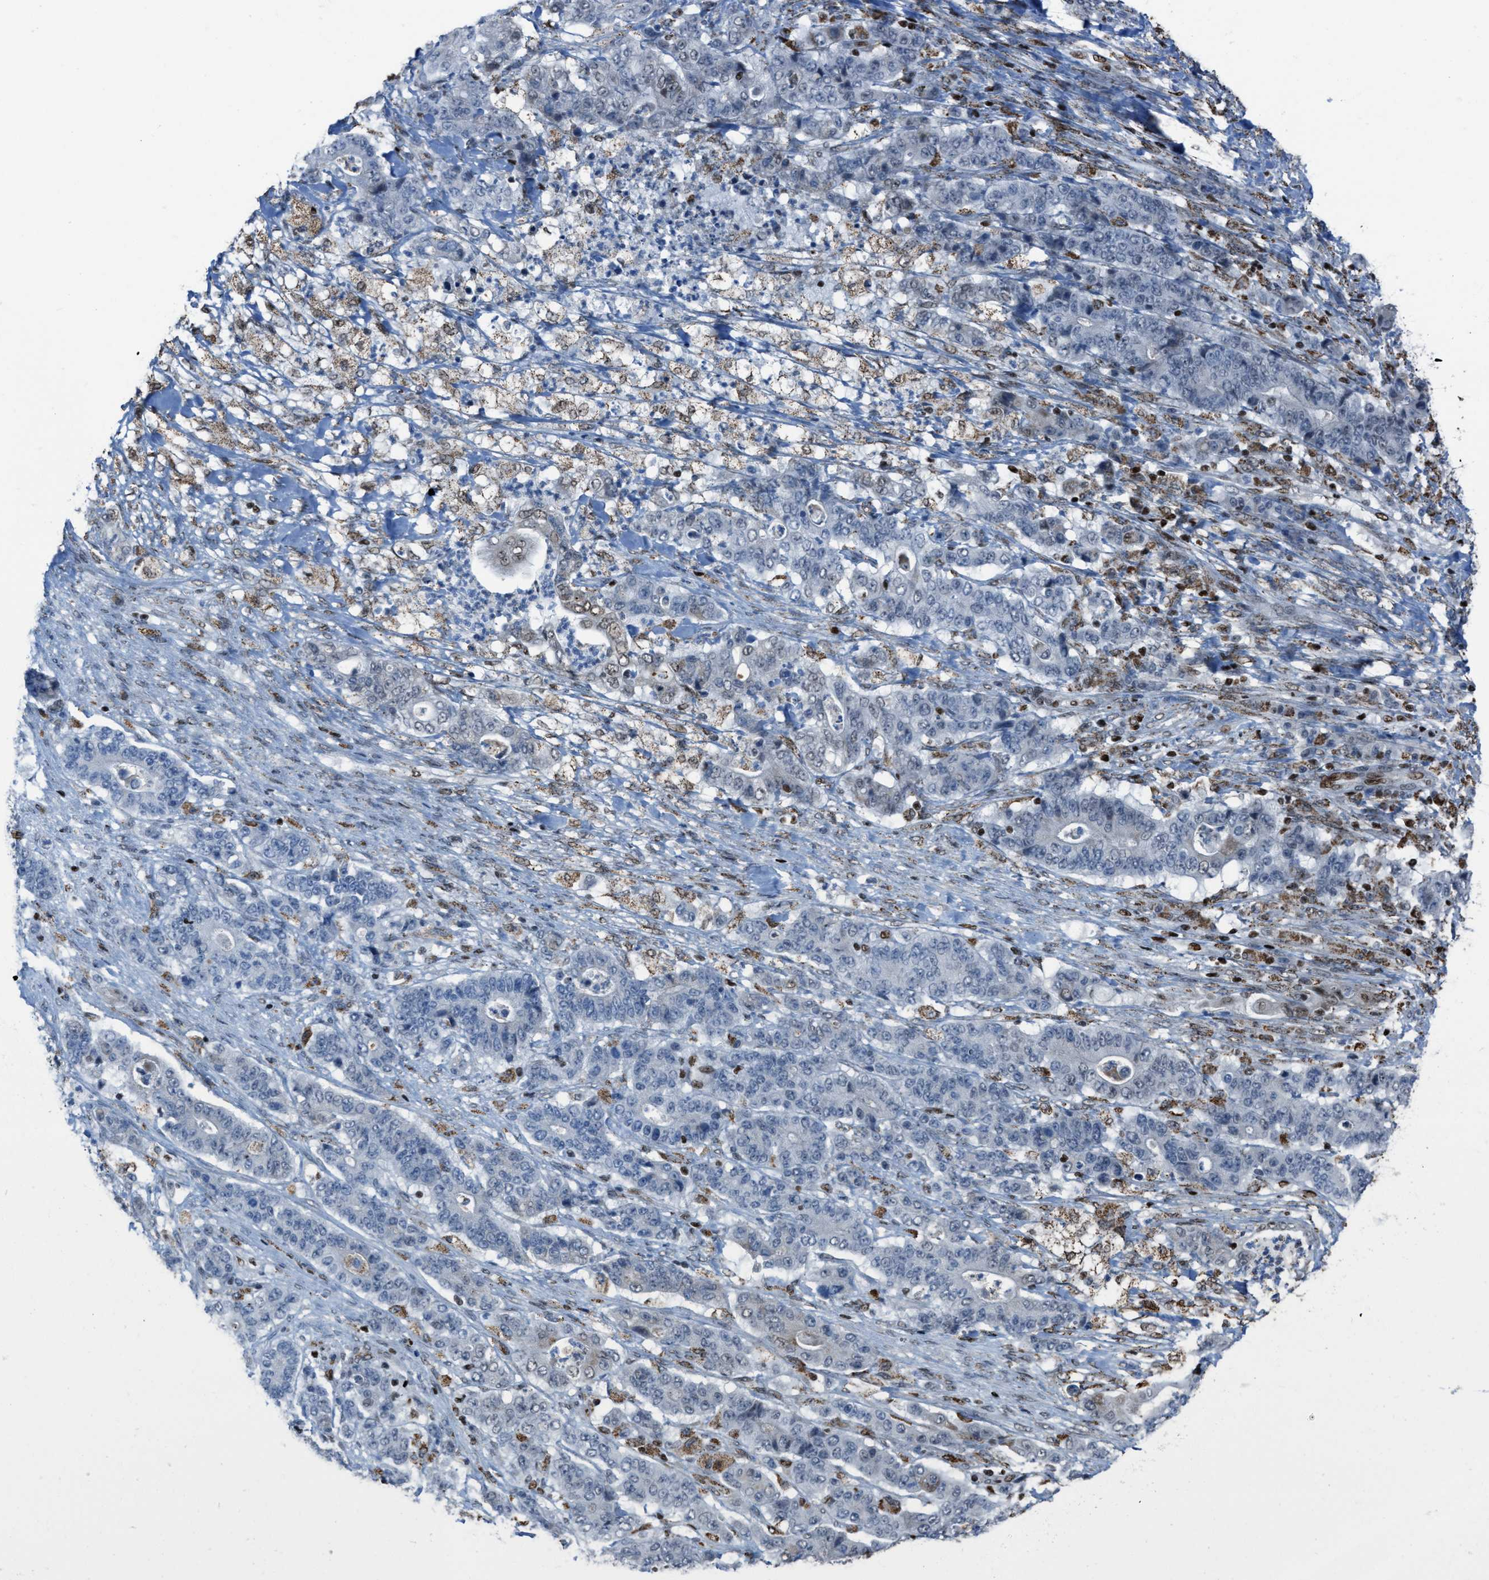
{"staining": {"intensity": "weak", "quantity": "<25%", "location": "cytoplasmic/membranous,nuclear"}, "tissue": "stomach cancer", "cell_type": "Tumor cells", "image_type": "cancer", "snomed": [{"axis": "morphology", "description": "Adenocarcinoma, NOS"}, {"axis": "topography", "description": "Stomach"}], "caption": "A photomicrograph of human stomach cancer is negative for staining in tumor cells.", "gene": "SLFN5", "patient": {"sex": "female", "age": 73}}